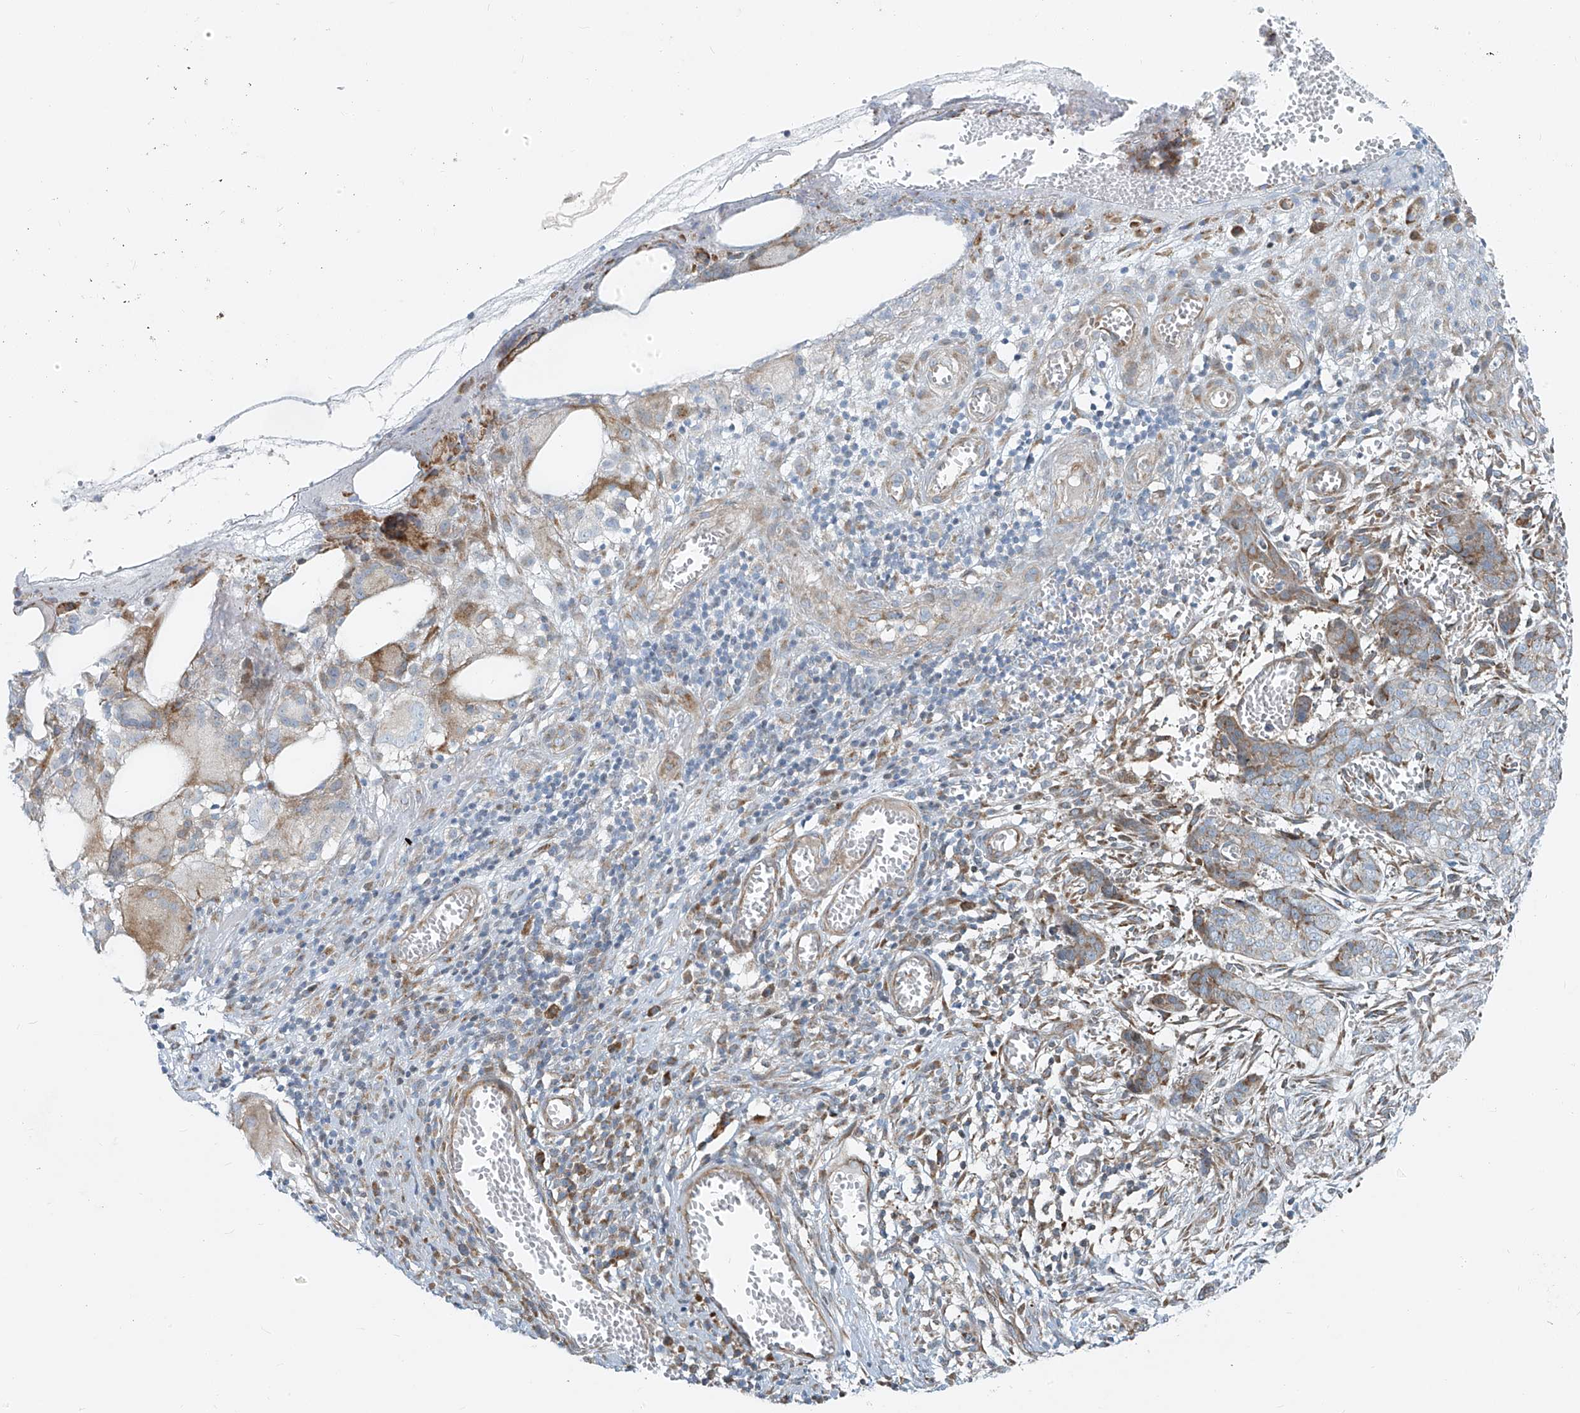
{"staining": {"intensity": "moderate", "quantity": "25%-75%", "location": "cytoplasmic/membranous"}, "tissue": "skin cancer", "cell_type": "Tumor cells", "image_type": "cancer", "snomed": [{"axis": "morphology", "description": "Basal cell carcinoma"}, {"axis": "topography", "description": "Skin"}], "caption": "Immunohistochemical staining of human skin cancer (basal cell carcinoma) displays medium levels of moderate cytoplasmic/membranous protein staining in approximately 25%-75% of tumor cells.", "gene": "HIC2", "patient": {"sex": "female", "age": 64}}